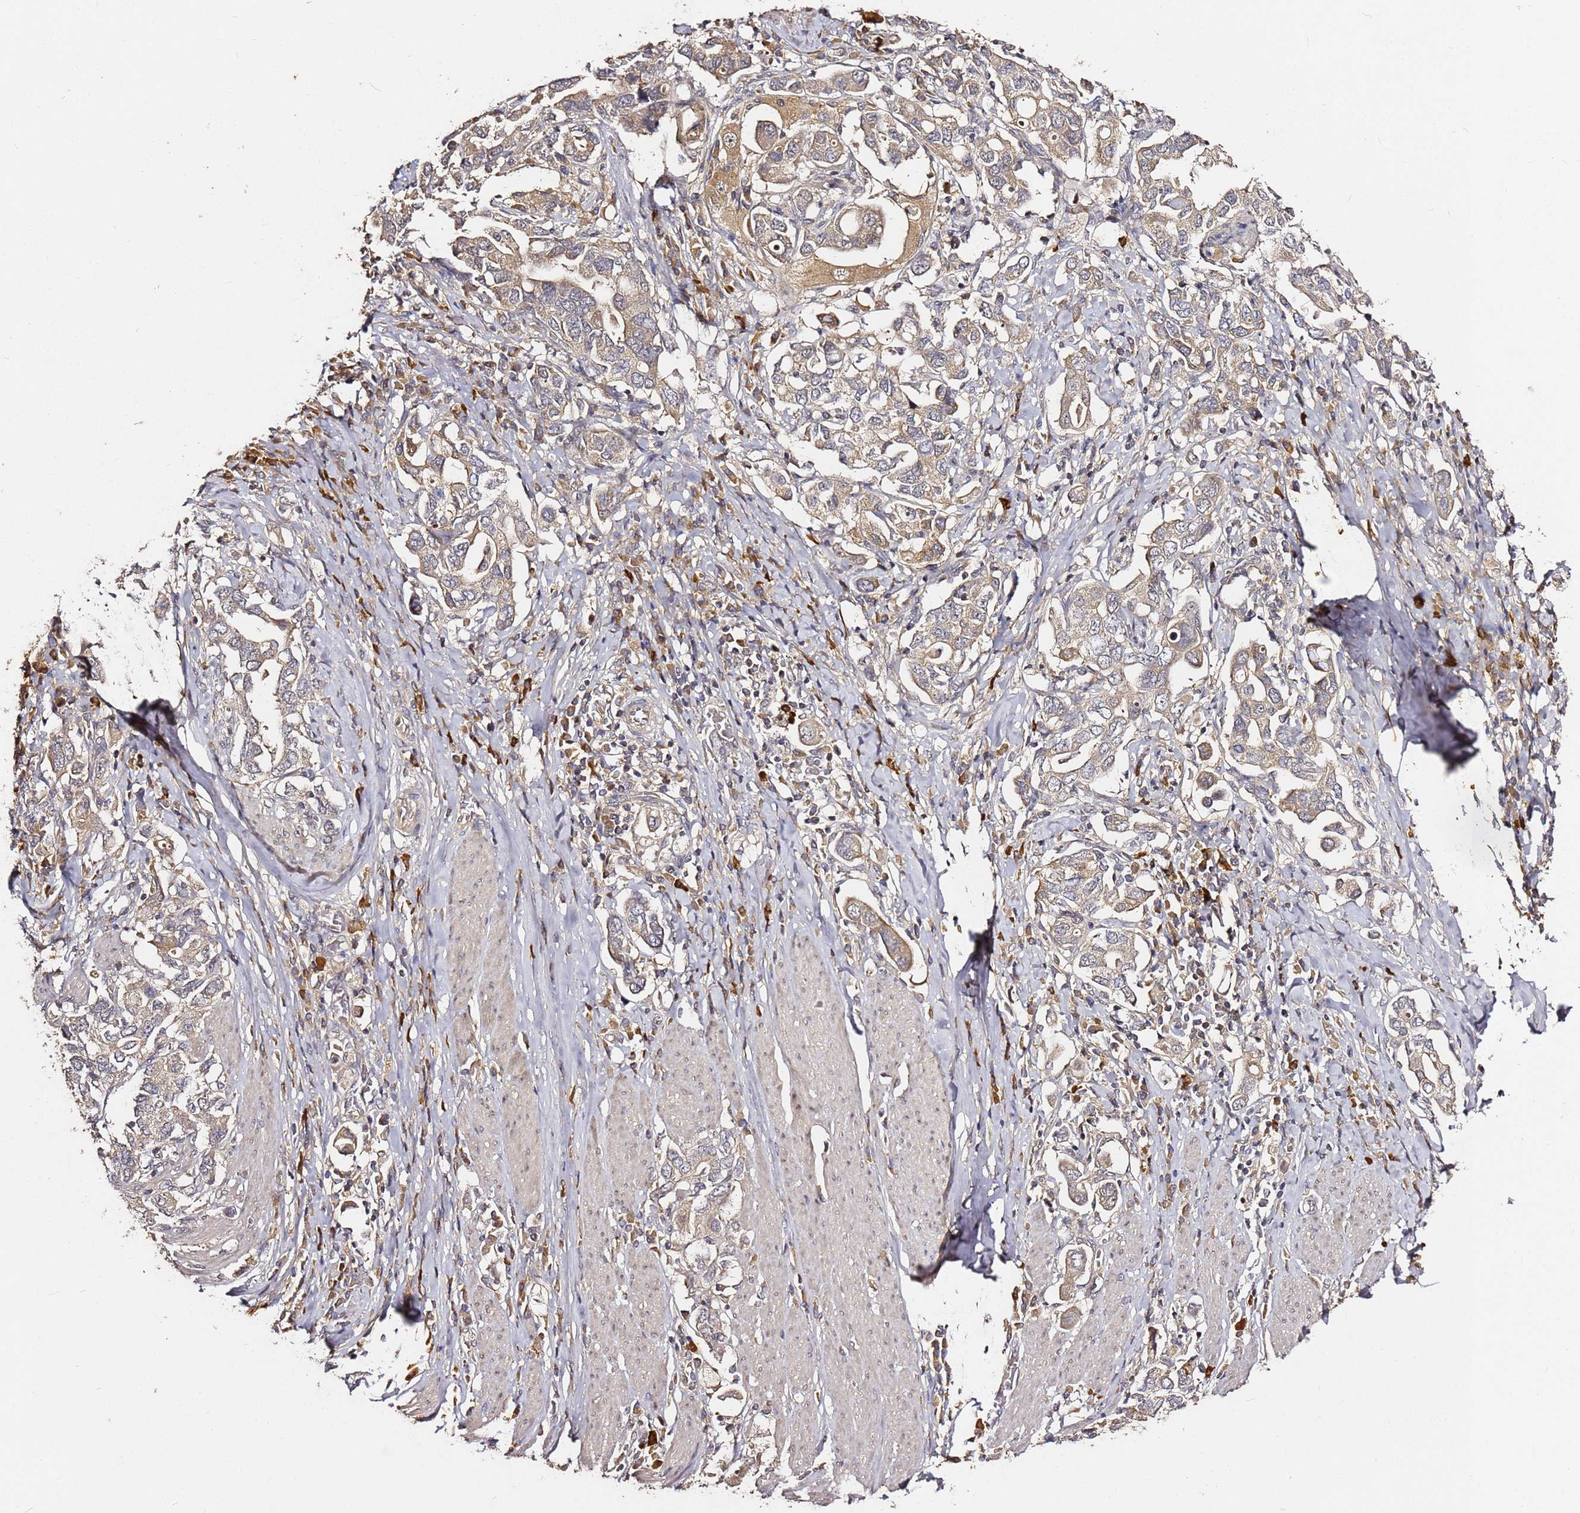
{"staining": {"intensity": "moderate", "quantity": "<25%", "location": "cytoplasmic/membranous"}, "tissue": "stomach cancer", "cell_type": "Tumor cells", "image_type": "cancer", "snomed": [{"axis": "morphology", "description": "Adenocarcinoma, NOS"}, {"axis": "topography", "description": "Stomach, upper"}, {"axis": "topography", "description": "Stomach"}], "caption": "Stomach cancer (adenocarcinoma) stained with DAB (3,3'-diaminobenzidine) immunohistochemistry (IHC) reveals low levels of moderate cytoplasmic/membranous expression in approximately <25% of tumor cells. (DAB = brown stain, brightfield microscopy at high magnification).", "gene": "C6orf136", "patient": {"sex": "male", "age": 62}}